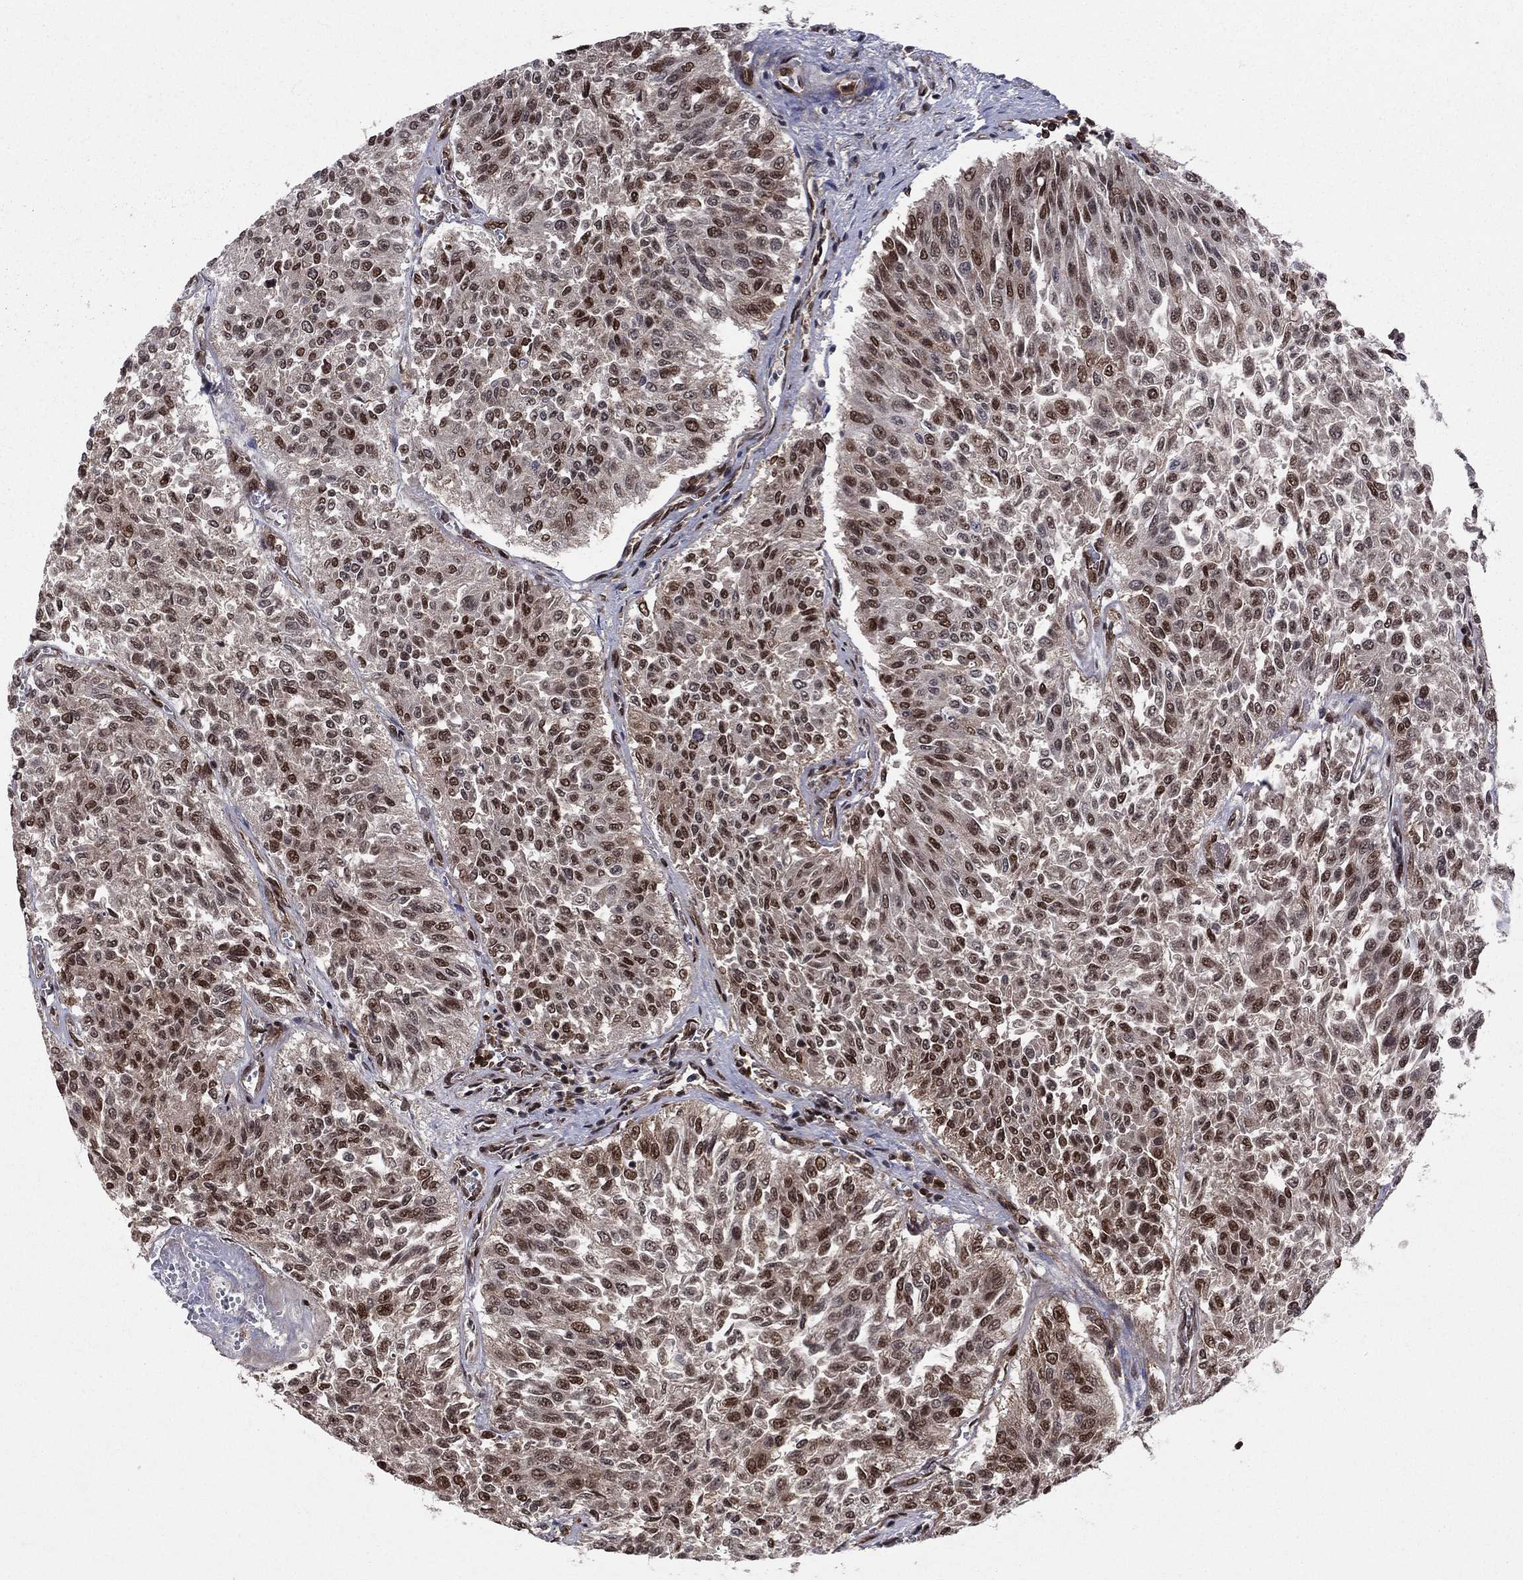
{"staining": {"intensity": "strong", "quantity": ">75%", "location": "nuclear"}, "tissue": "urothelial cancer", "cell_type": "Tumor cells", "image_type": "cancer", "snomed": [{"axis": "morphology", "description": "Urothelial carcinoma, Low grade"}, {"axis": "topography", "description": "Urinary bladder"}], "caption": "This photomicrograph reveals IHC staining of low-grade urothelial carcinoma, with high strong nuclear staining in approximately >75% of tumor cells.", "gene": "SSX2IP", "patient": {"sex": "male", "age": 78}}